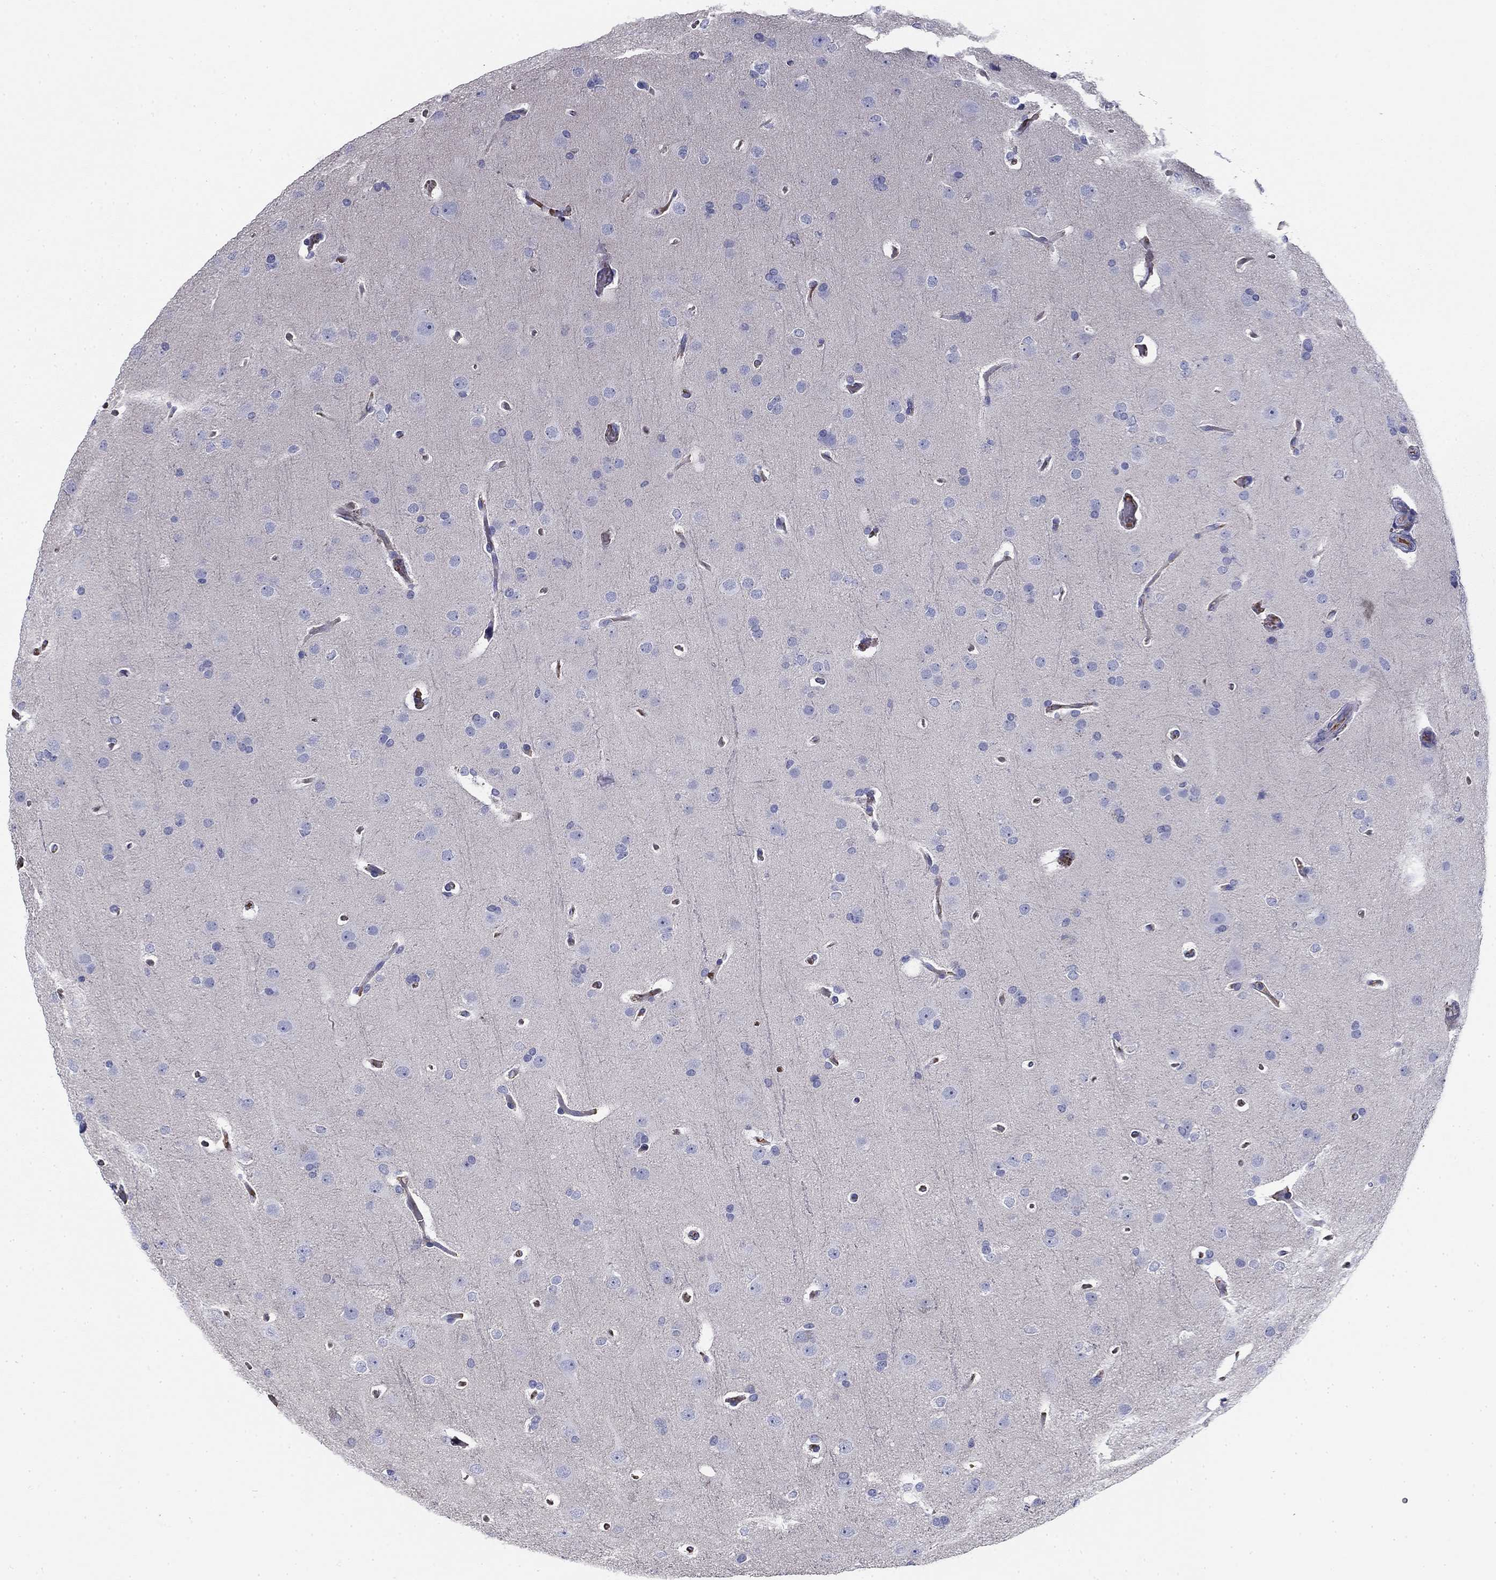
{"staining": {"intensity": "negative", "quantity": "none", "location": "none"}, "tissue": "glioma", "cell_type": "Tumor cells", "image_type": "cancer", "snomed": [{"axis": "morphology", "description": "Glioma, malignant, Low grade"}, {"axis": "topography", "description": "Brain"}], "caption": "Glioma was stained to show a protein in brown. There is no significant expression in tumor cells.", "gene": "CPLX4", "patient": {"sex": "male", "age": 41}}